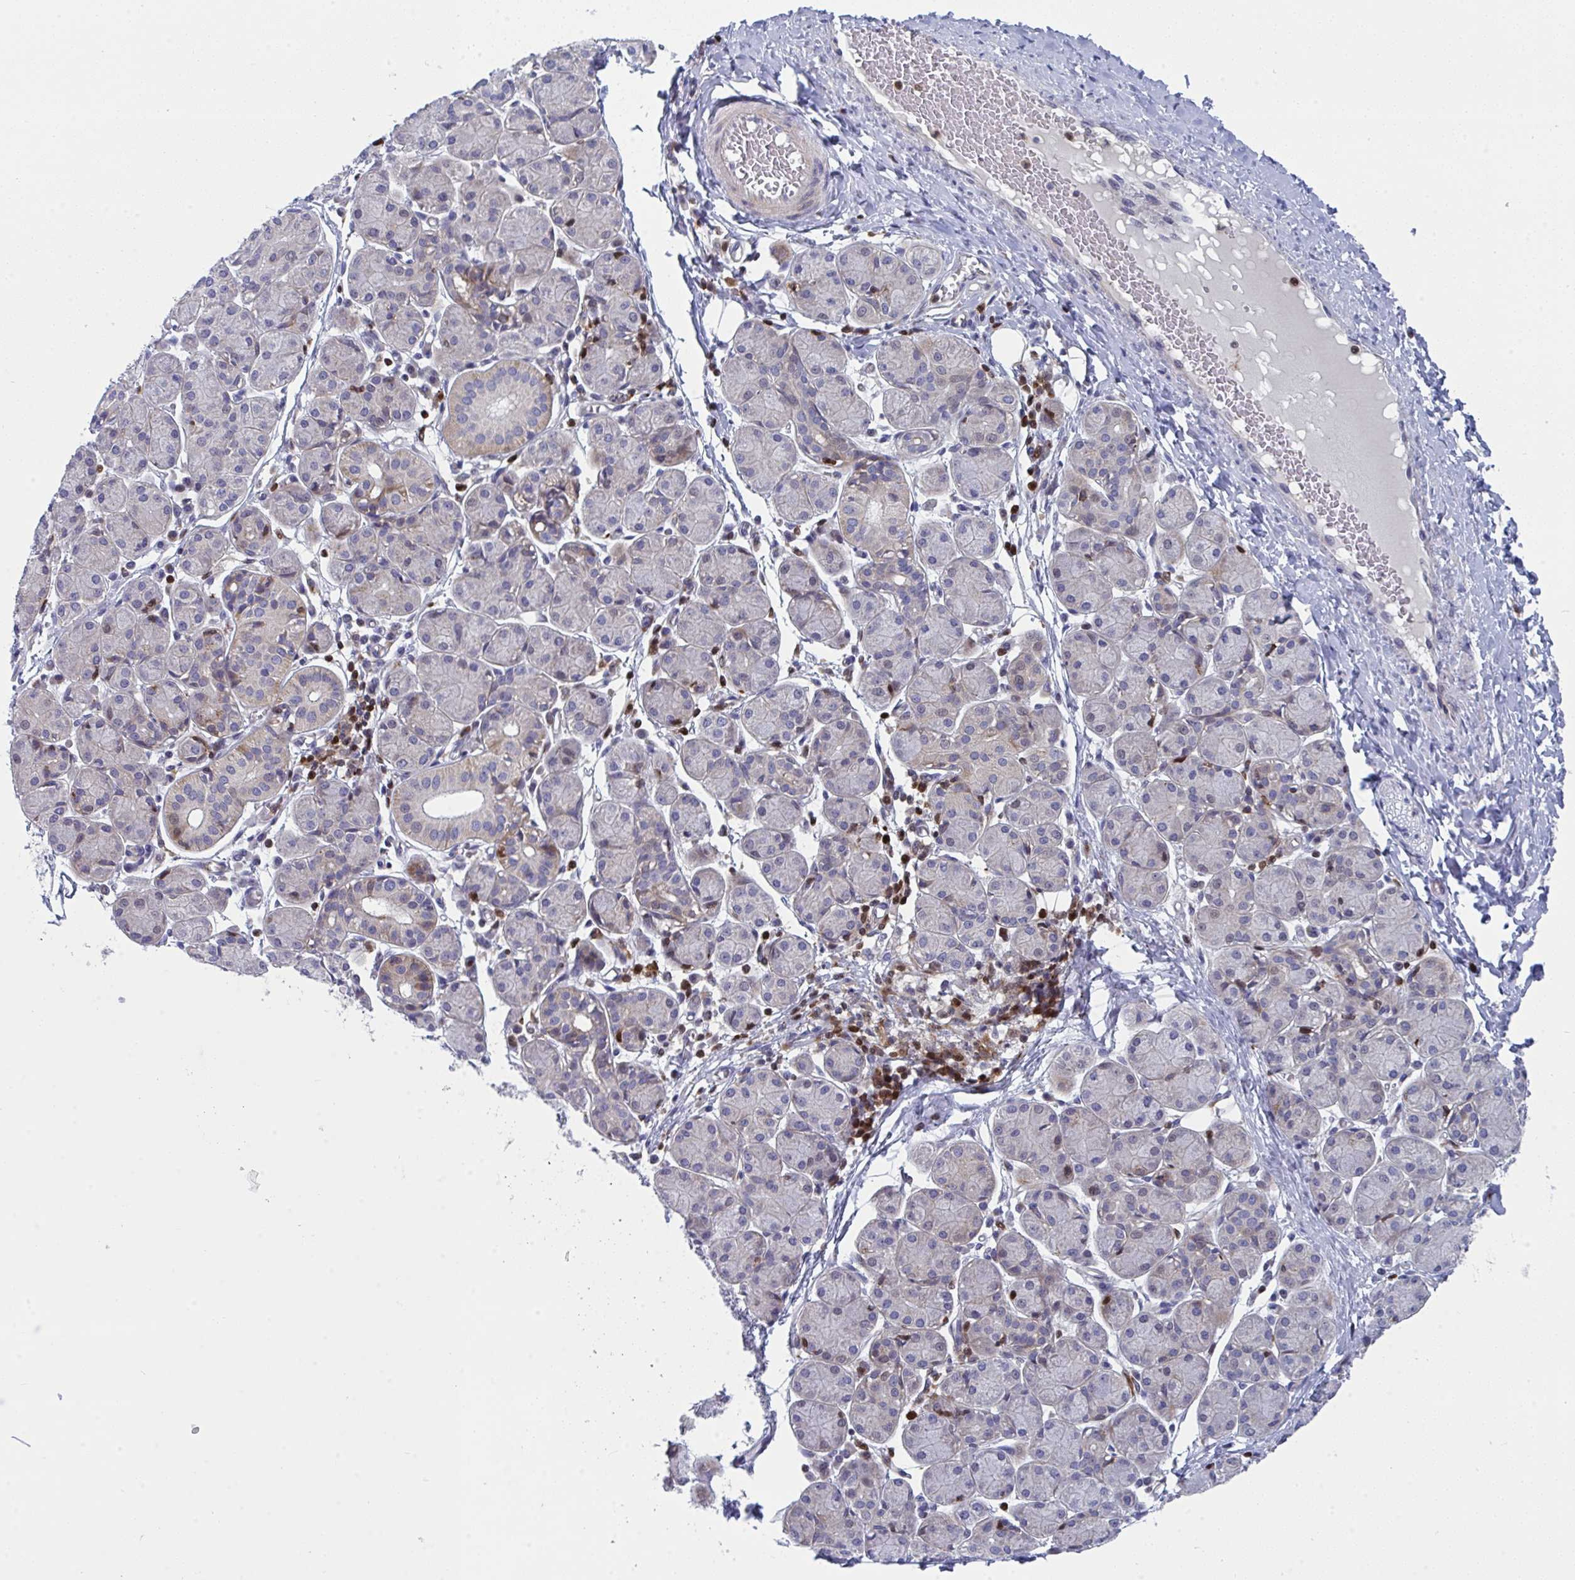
{"staining": {"intensity": "weak", "quantity": "<25%", "location": "cytoplasmic/membranous"}, "tissue": "salivary gland", "cell_type": "Glandular cells", "image_type": "normal", "snomed": [{"axis": "morphology", "description": "Normal tissue, NOS"}, {"axis": "morphology", "description": "Inflammation, NOS"}, {"axis": "topography", "description": "Lymph node"}, {"axis": "topography", "description": "Salivary gland"}], "caption": "An immunohistochemistry micrograph of benign salivary gland is shown. There is no staining in glandular cells of salivary gland.", "gene": "AOC2", "patient": {"sex": "male", "age": 3}}